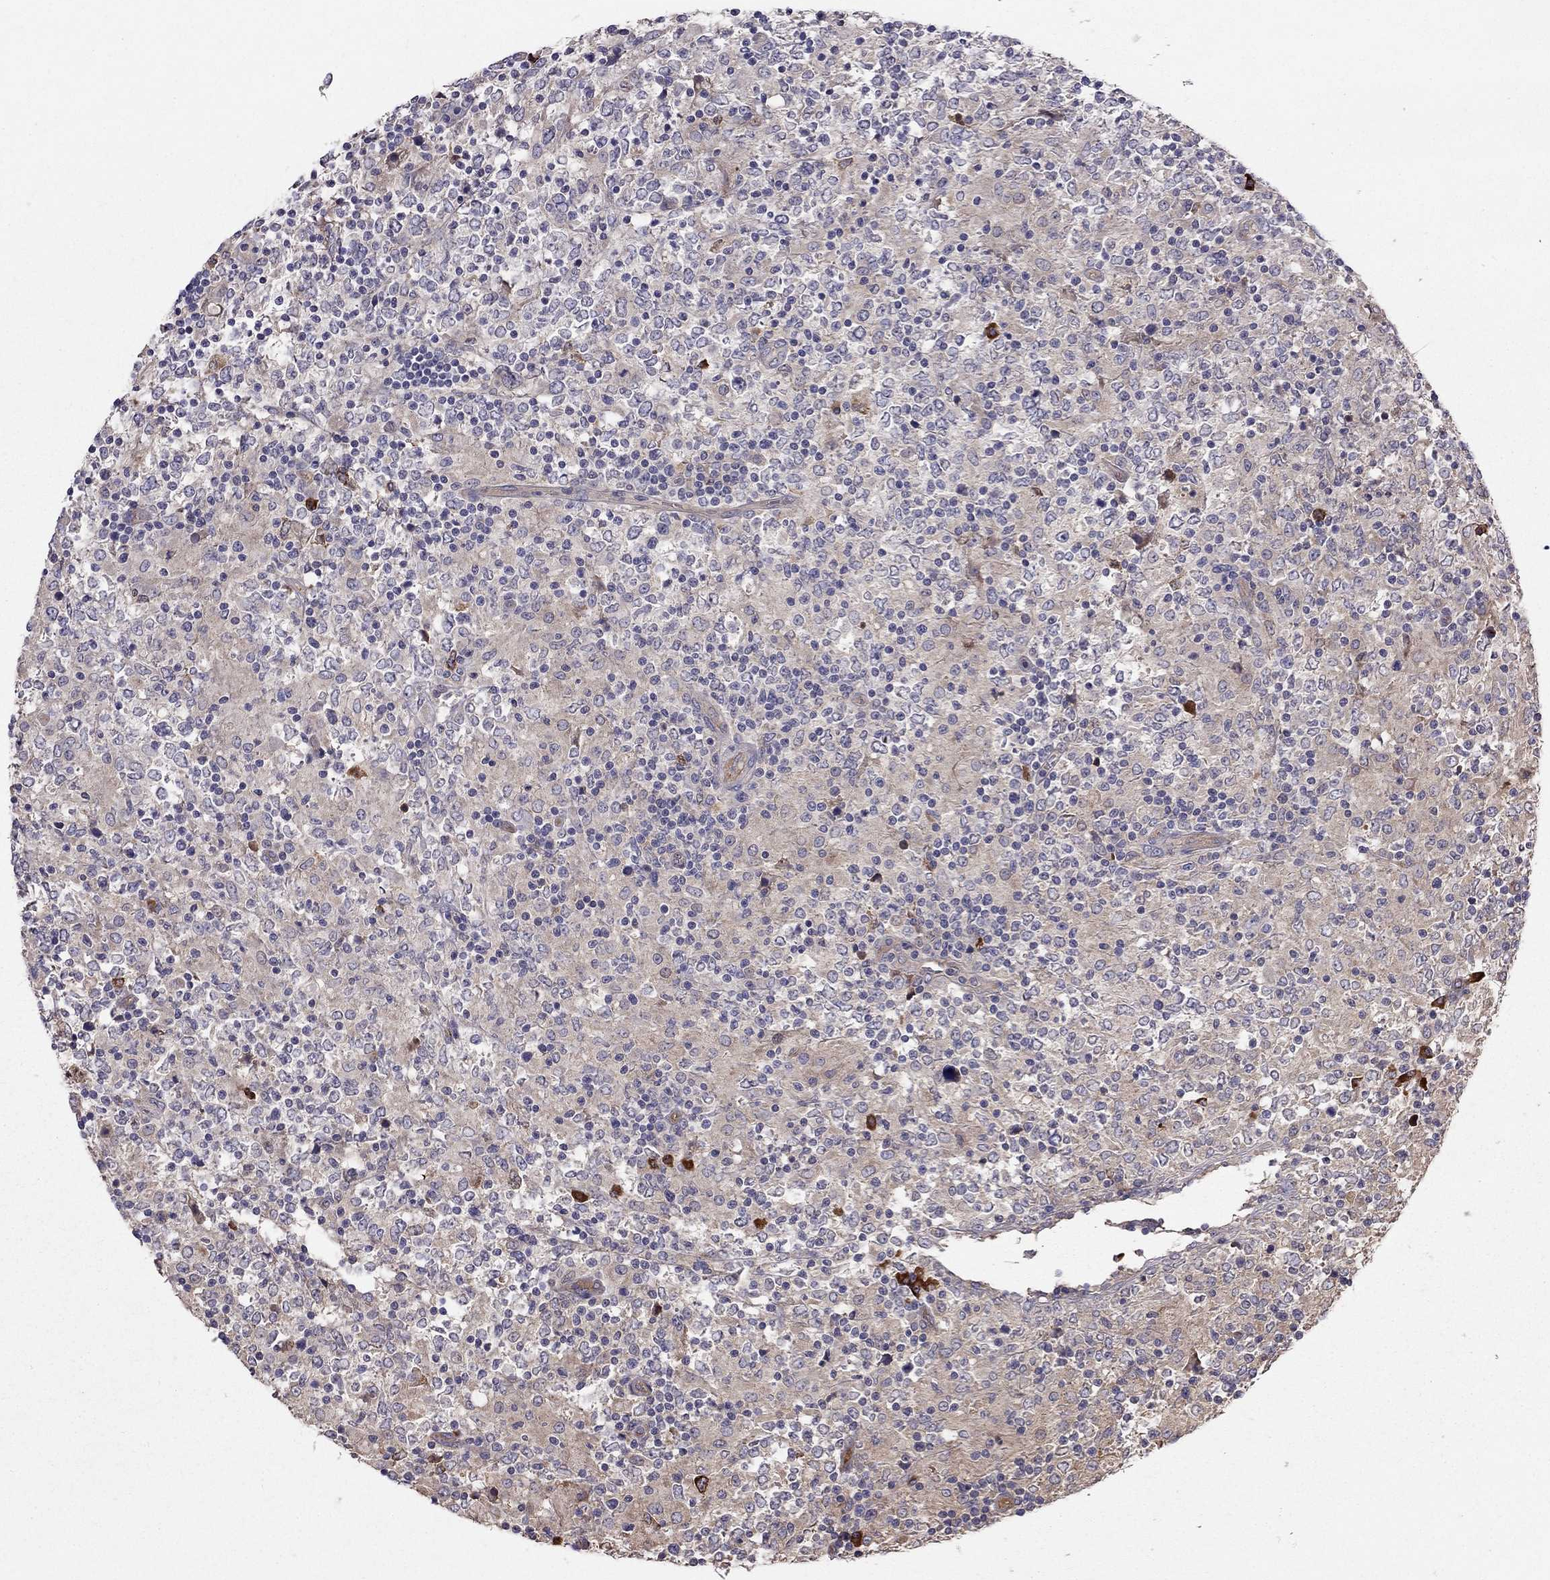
{"staining": {"intensity": "negative", "quantity": "none", "location": "none"}, "tissue": "lymphoma", "cell_type": "Tumor cells", "image_type": "cancer", "snomed": [{"axis": "morphology", "description": "Malignant lymphoma, non-Hodgkin's type, High grade"}, {"axis": "topography", "description": "Lymph node"}], "caption": "Lymphoma was stained to show a protein in brown. There is no significant expression in tumor cells. (IHC, brightfield microscopy, high magnification).", "gene": "PIK3CG", "patient": {"sex": "female", "age": 84}}